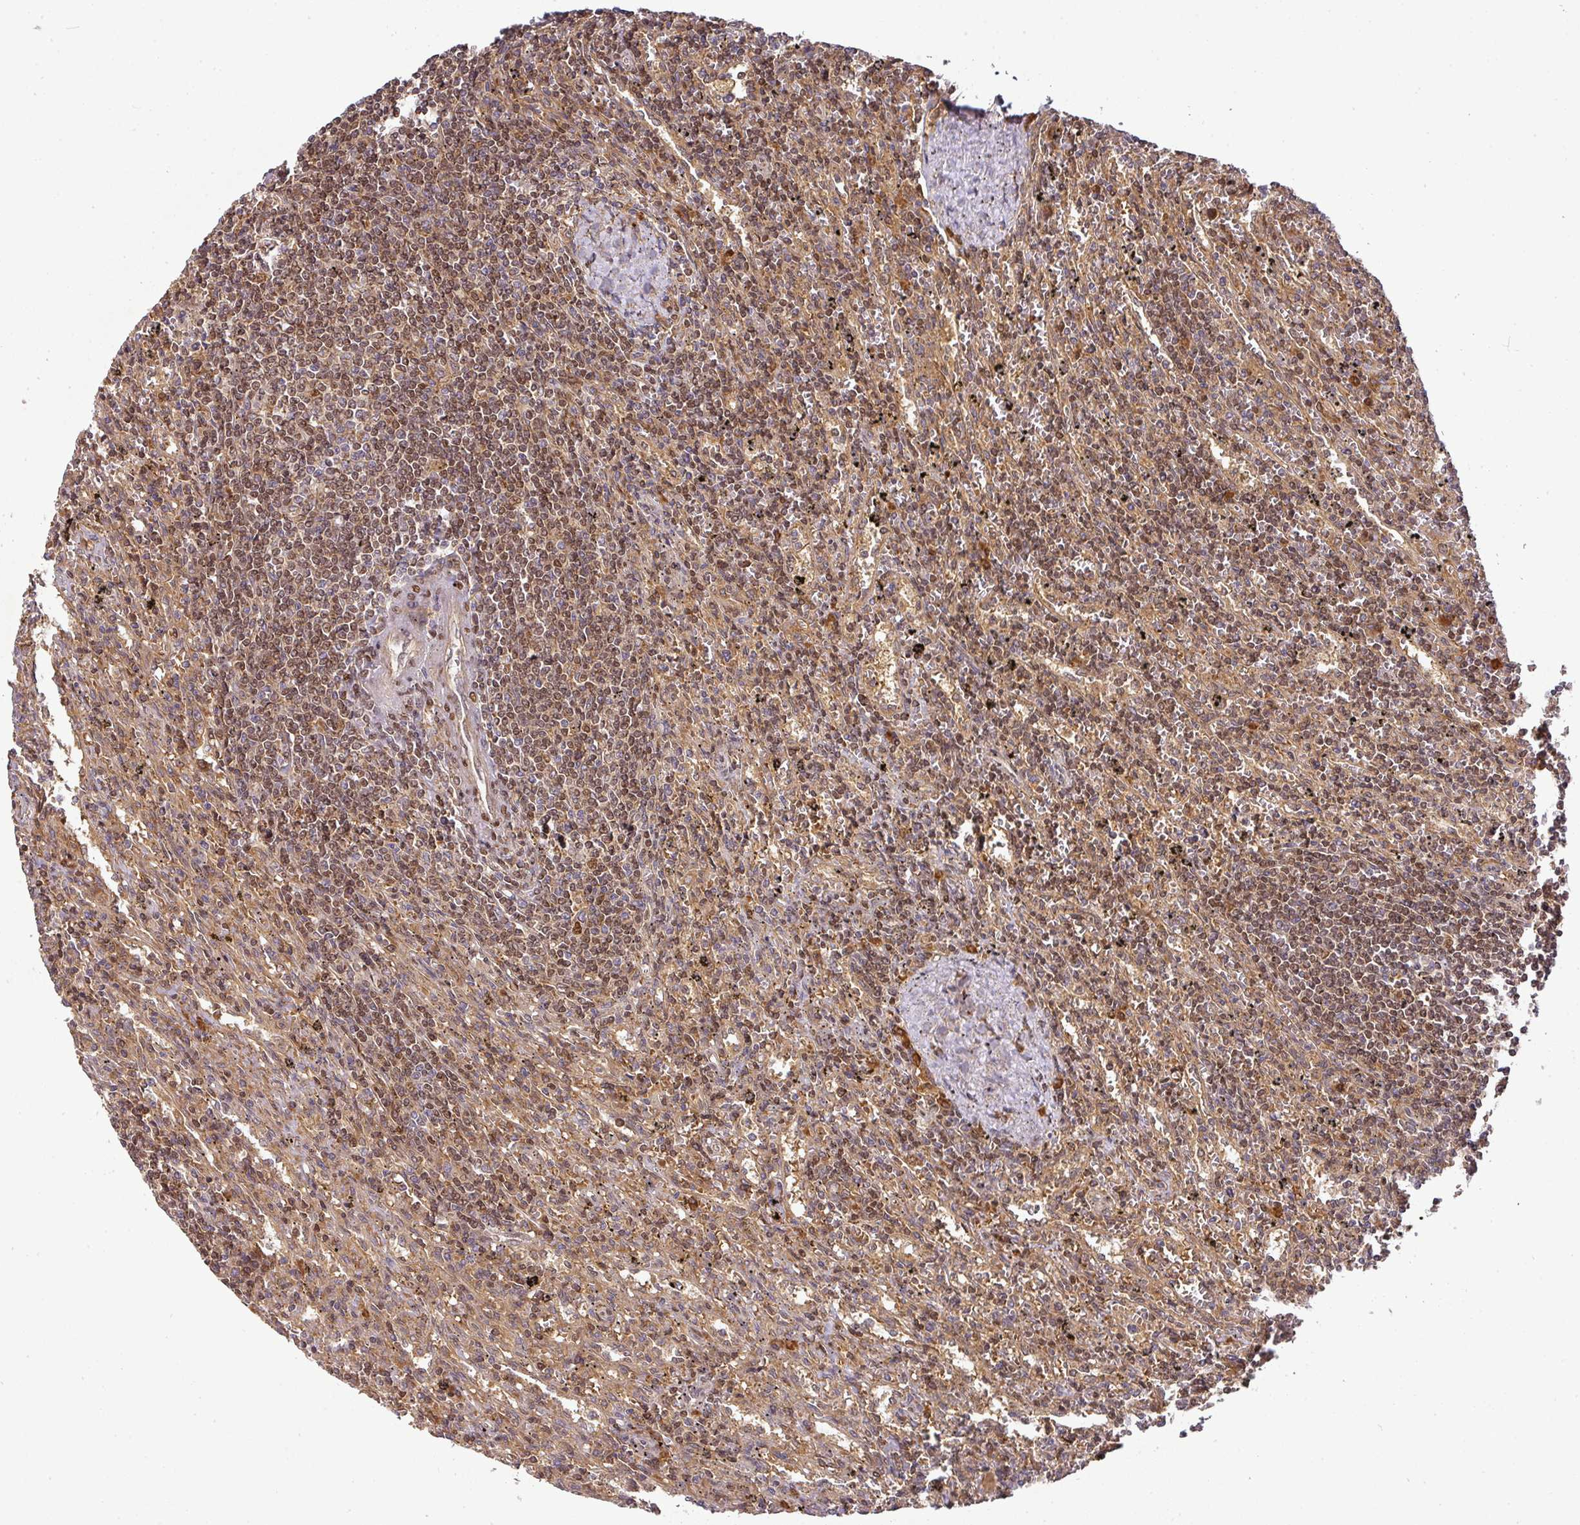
{"staining": {"intensity": "moderate", "quantity": ">75%", "location": "nuclear"}, "tissue": "lymphoma", "cell_type": "Tumor cells", "image_type": "cancer", "snomed": [{"axis": "morphology", "description": "Malignant lymphoma, non-Hodgkin's type, Low grade"}, {"axis": "topography", "description": "Spleen"}], "caption": "Protein staining exhibits moderate nuclear expression in about >75% of tumor cells in lymphoma.", "gene": "MALSU1", "patient": {"sex": "male", "age": 76}}